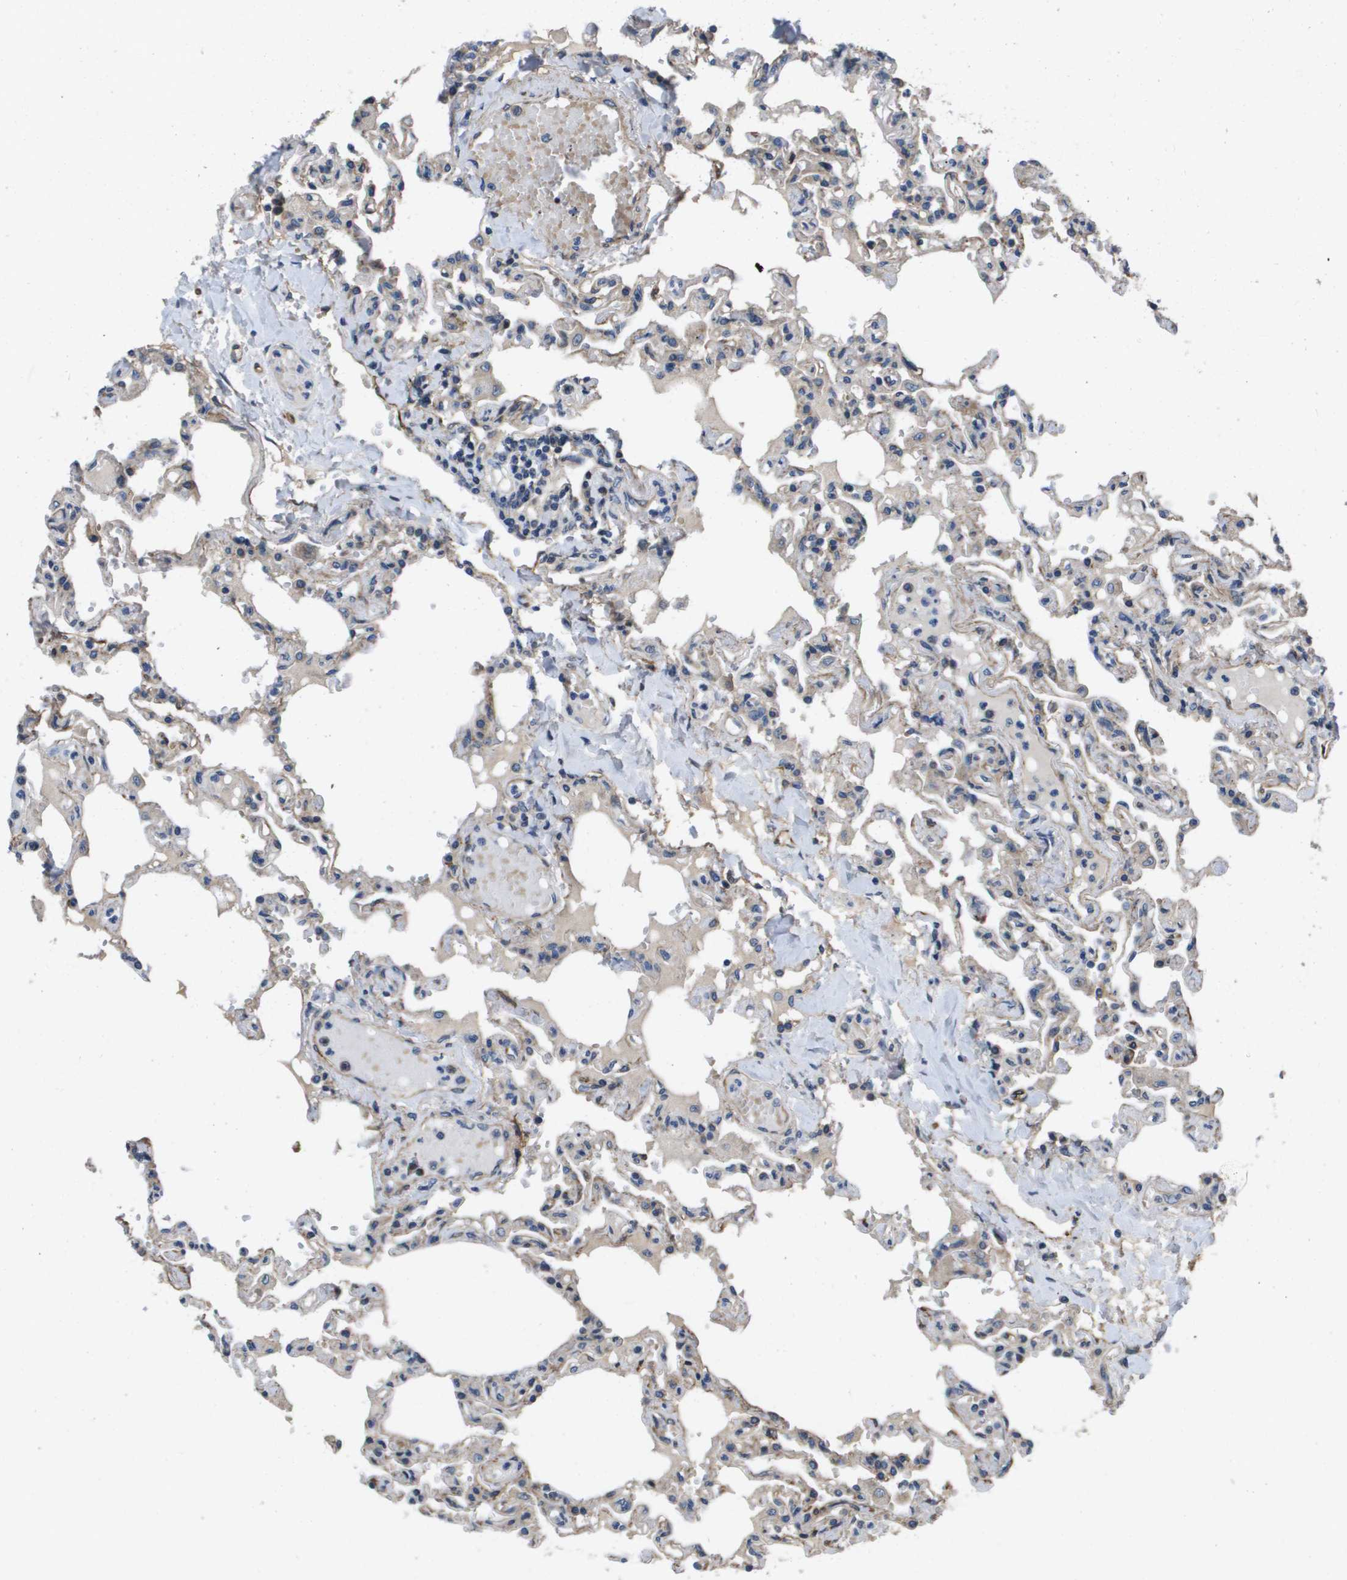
{"staining": {"intensity": "negative", "quantity": "none", "location": "none"}, "tissue": "lung", "cell_type": "Alveolar cells", "image_type": "normal", "snomed": [{"axis": "morphology", "description": "Normal tissue, NOS"}, {"axis": "topography", "description": "Lung"}], "caption": "This is a micrograph of IHC staining of benign lung, which shows no expression in alveolar cells.", "gene": "ENTPD2", "patient": {"sex": "male", "age": 21}}